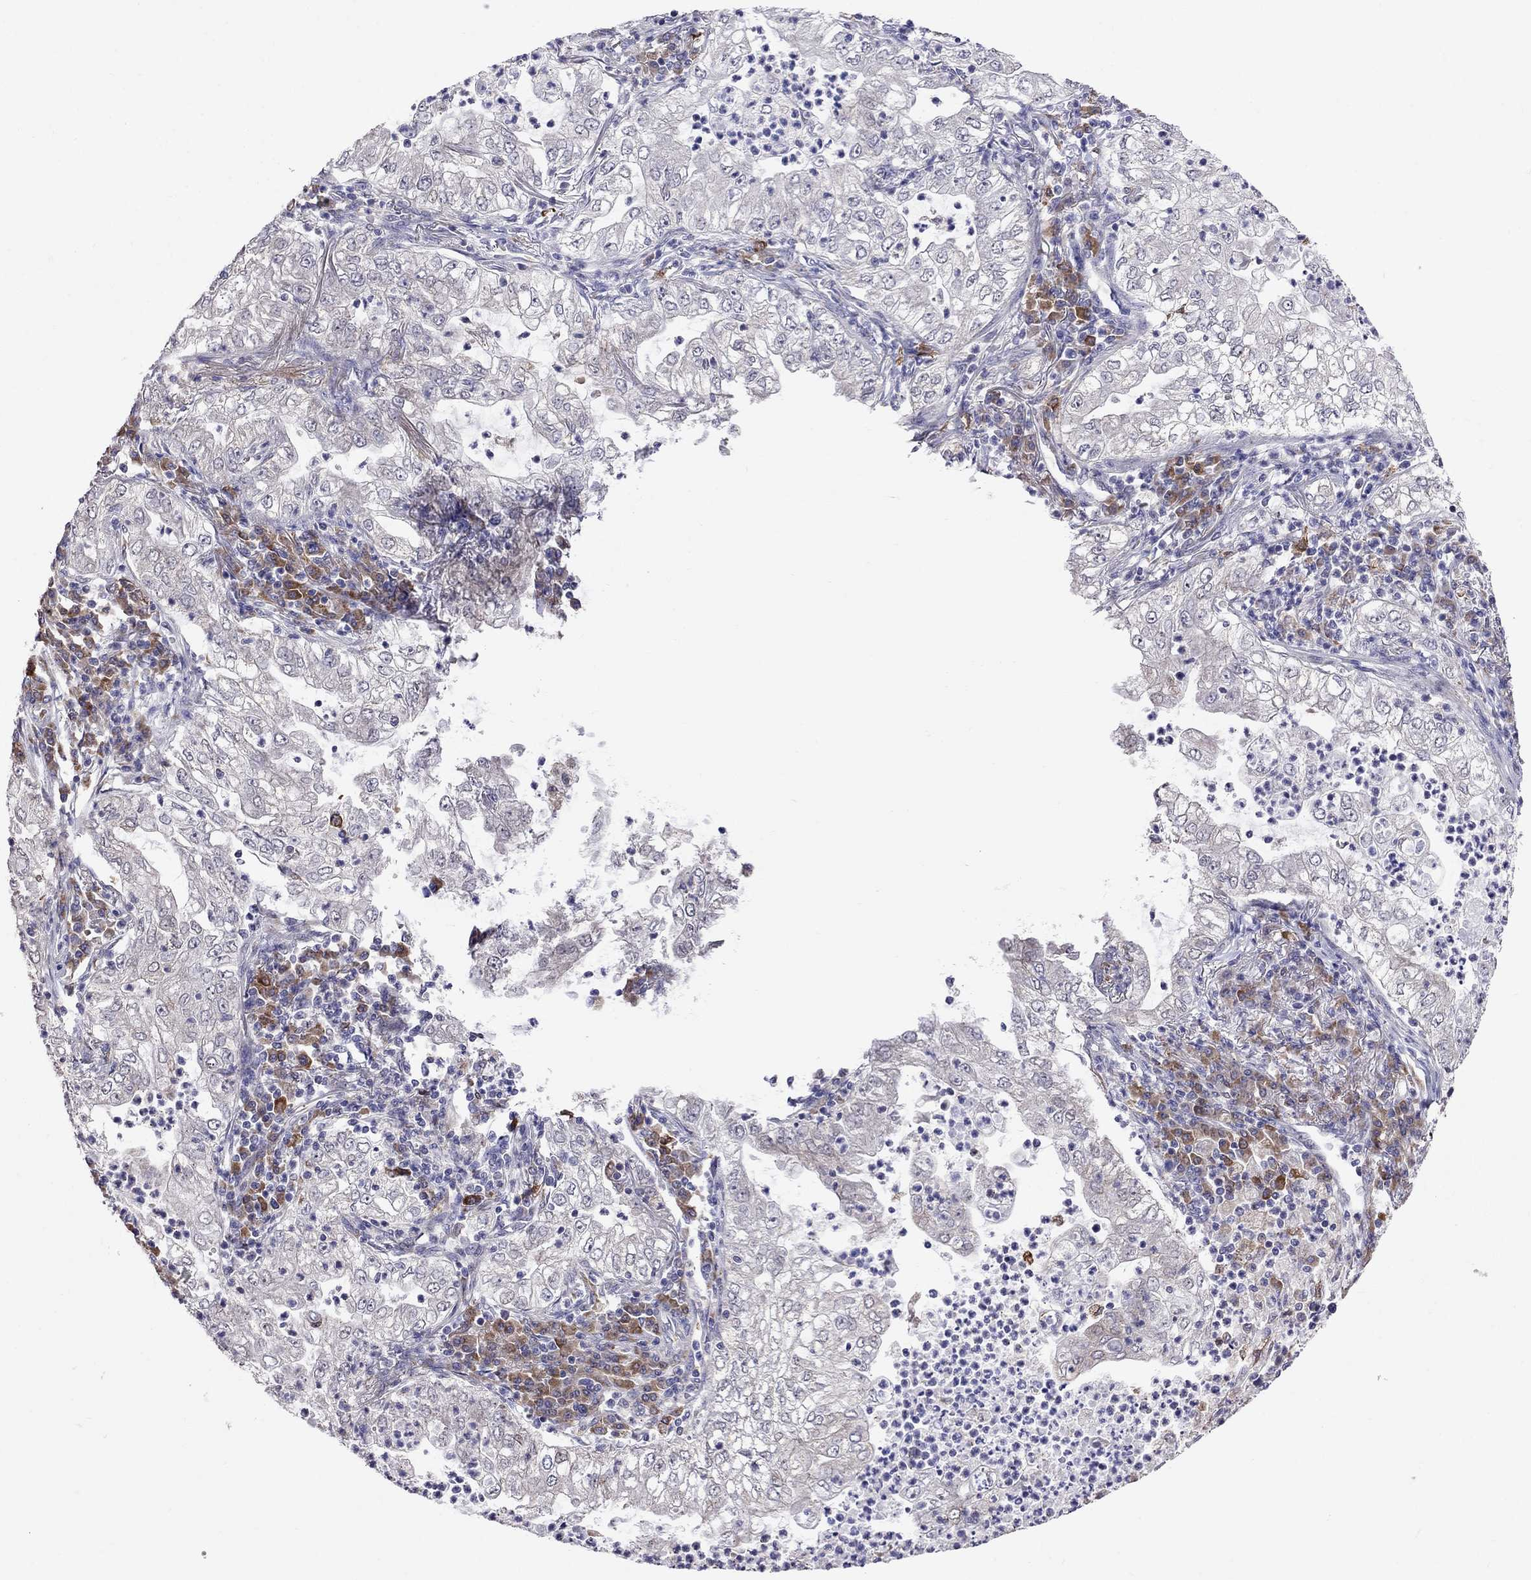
{"staining": {"intensity": "negative", "quantity": "none", "location": "none"}, "tissue": "lung cancer", "cell_type": "Tumor cells", "image_type": "cancer", "snomed": [{"axis": "morphology", "description": "Adenocarcinoma, NOS"}, {"axis": "topography", "description": "Lung"}], "caption": "An image of human lung cancer (adenocarcinoma) is negative for staining in tumor cells.", "gene": "ADAM28", "patient": {"sex": "female", "age": 73}}